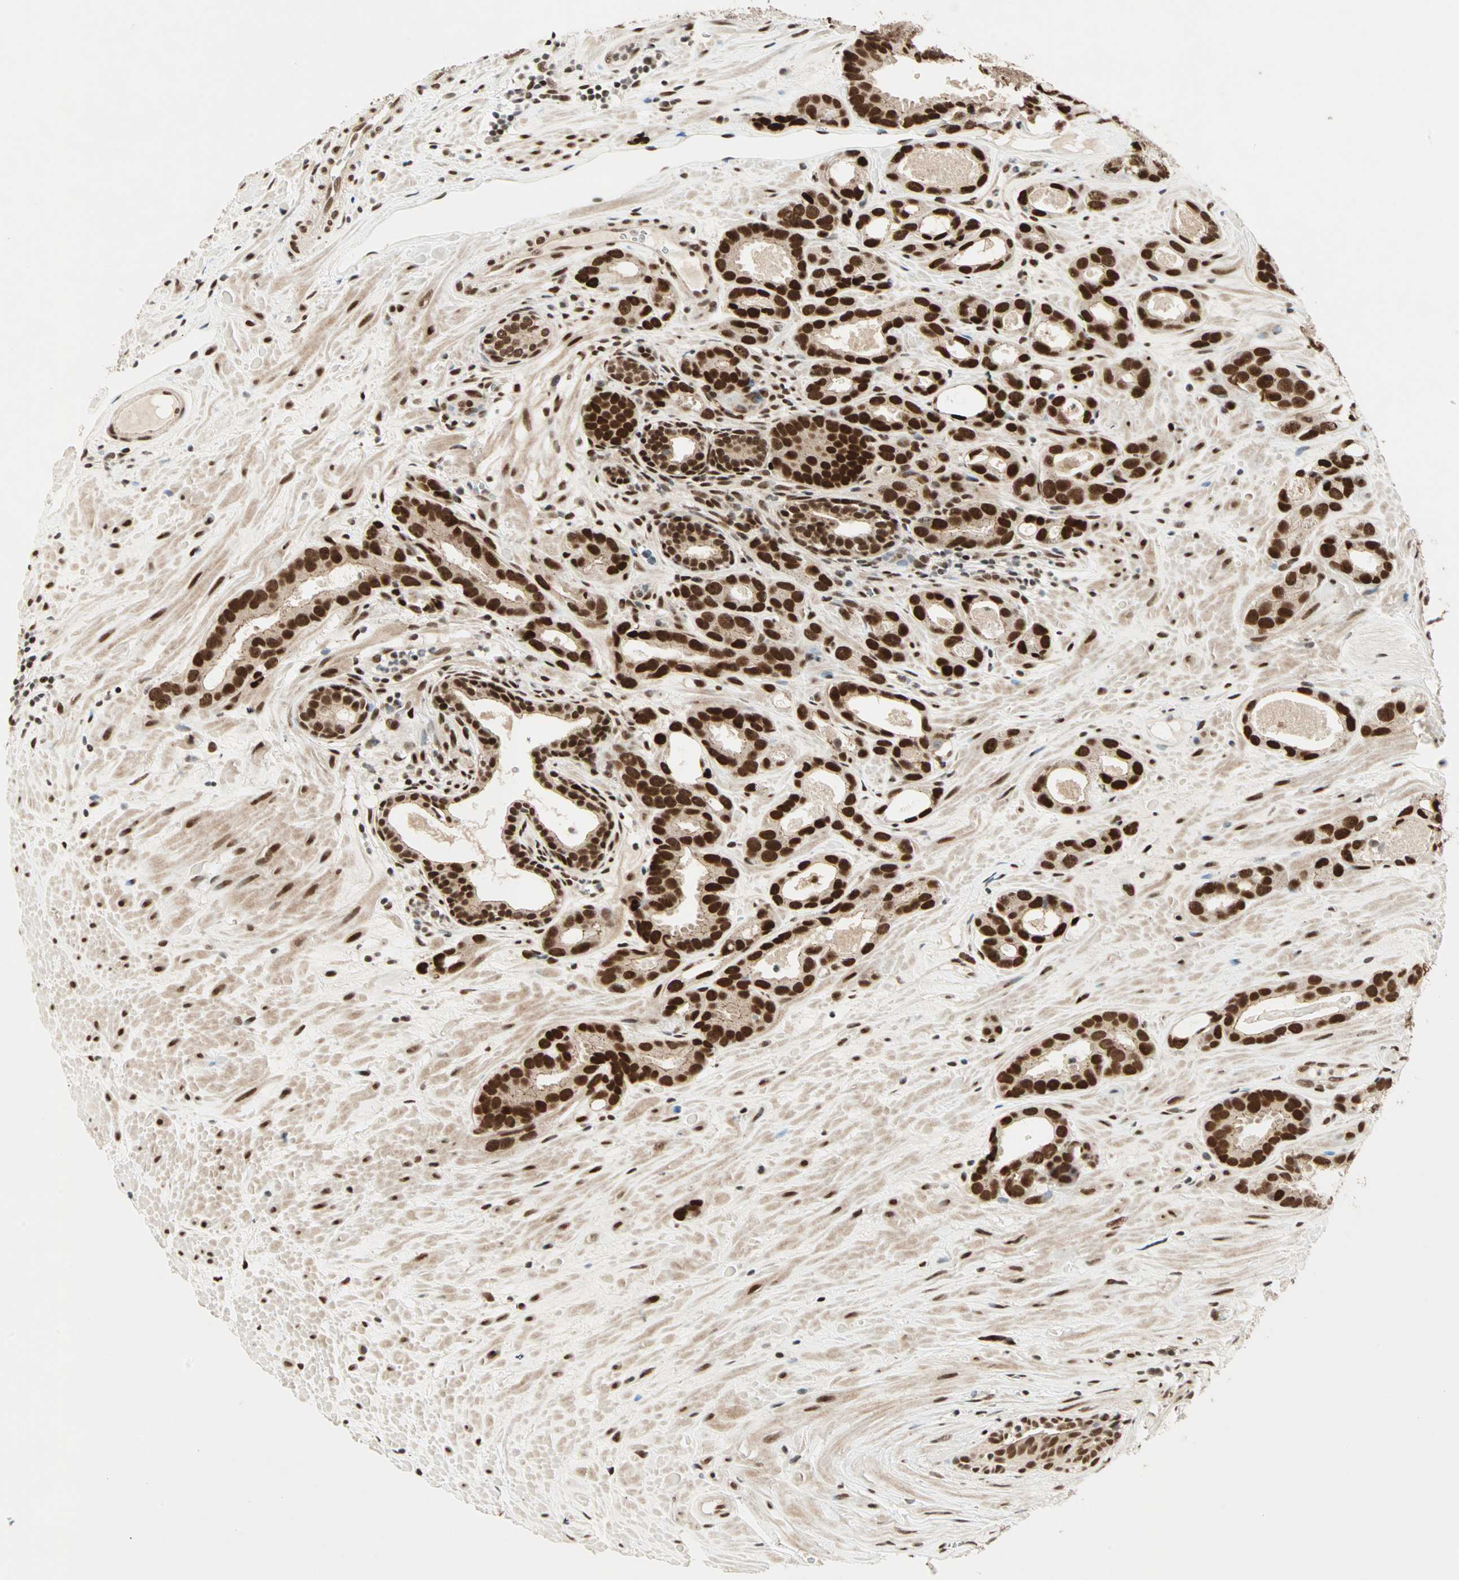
{"staining": {"intensity": "strong", "quantity": ">75%", "location": "nuclear"}, "tissue": "prostate cancer", "cell_type": "Tumor cells", "image_type": "cancer", "snomed": [{"axis": "morphology", "description": "Adenocarcinoma, Low grade"}, {"axis": "topography", "description": "Prostate"}], "caption": "Prostate cancer was stained to show a protein in brown. There is high levels of strong nuclear staining in approximately >75% of tumor cells.", "gene": "BLM", "patient": {"sex": "male", "age": 57}}